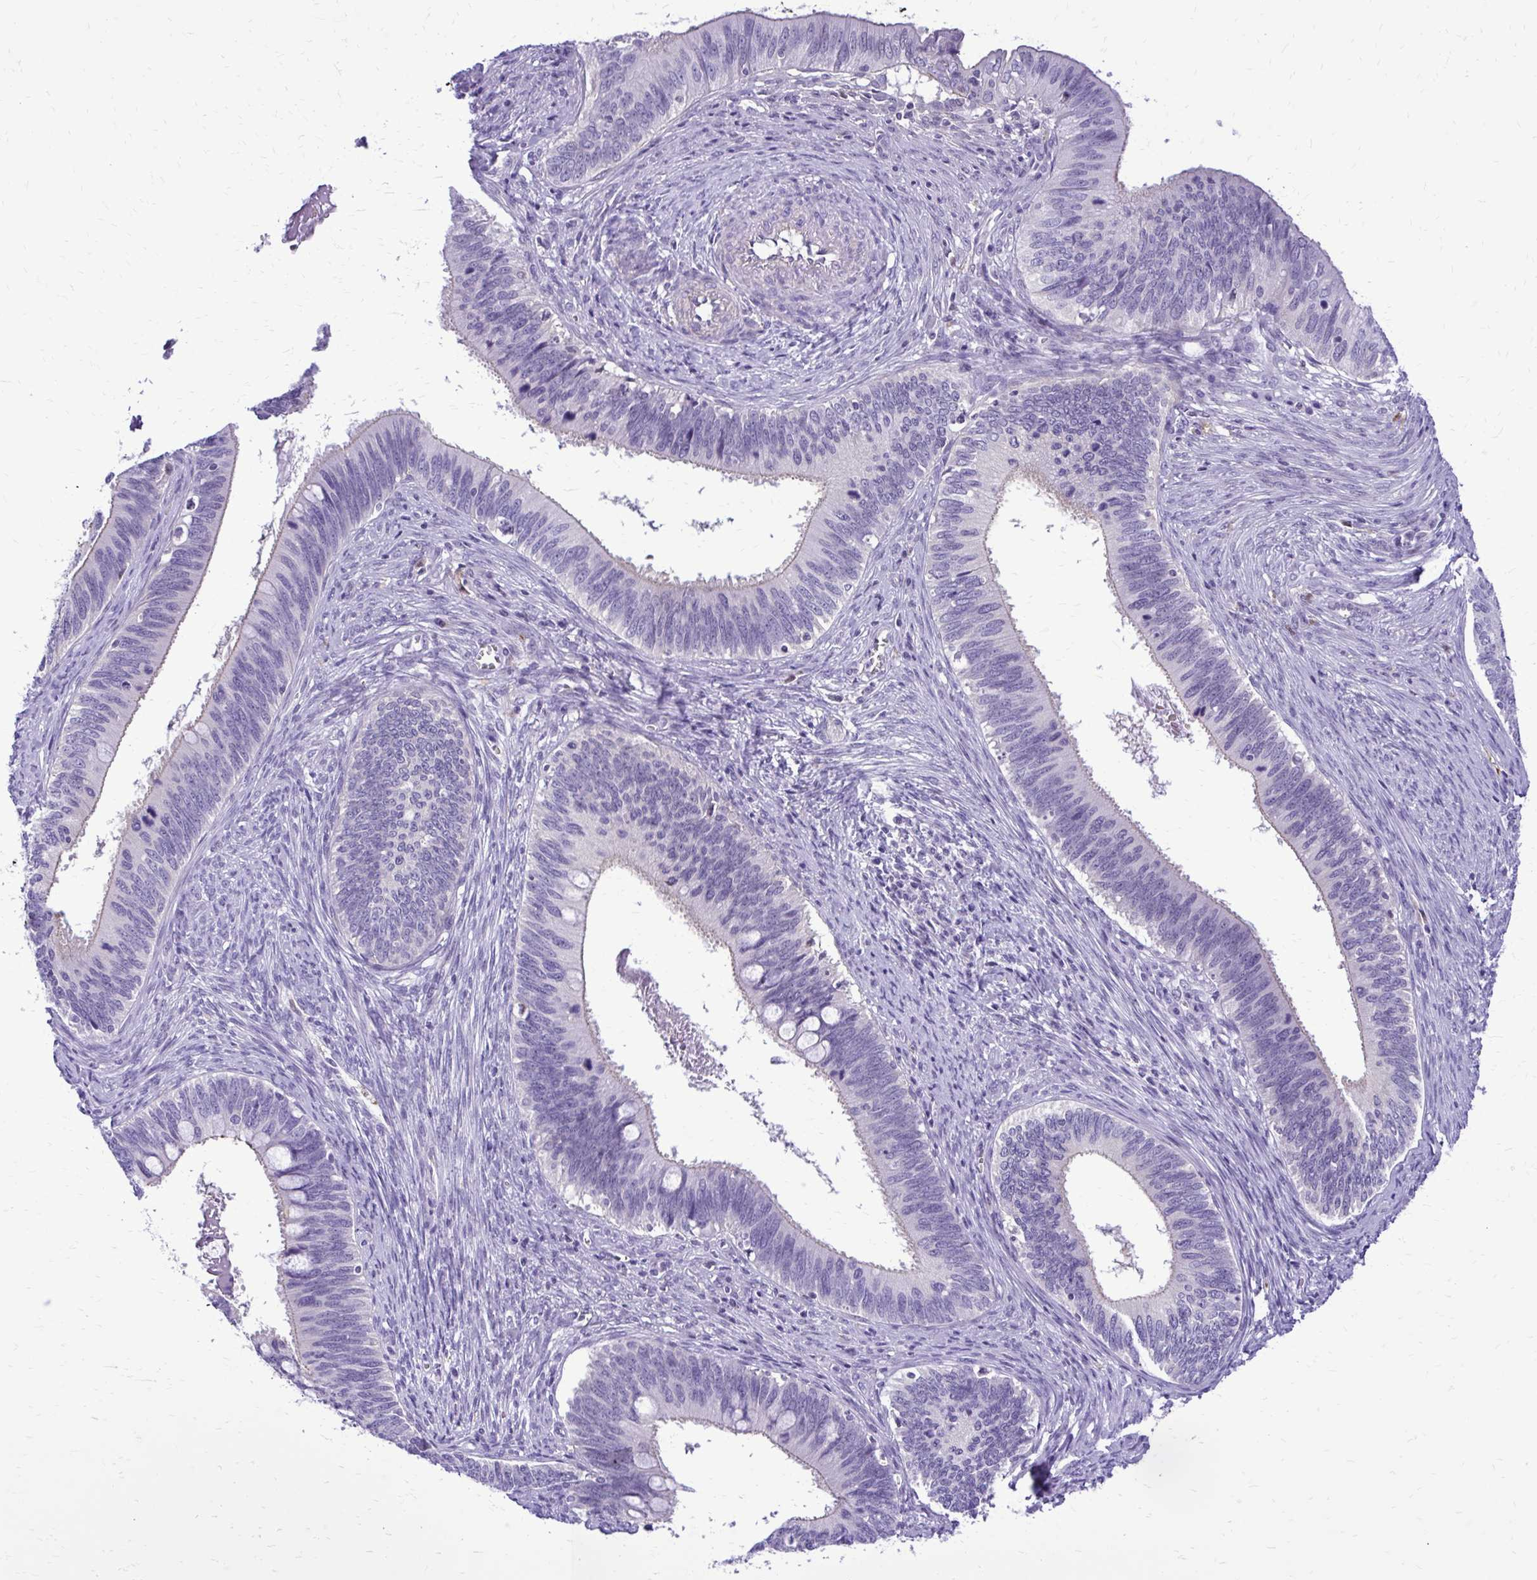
{"staining": {"intensity": "negative", "quantity": "none", "location": "none"}, "tissue": "cervical cancer", "cell_type": "Tumor cells", "image_type": "cancer", "snomed": [{"axis": "morphology", "description": "Adenocarcinoma, NOS"}, {"axis": "topography", "description": "Cervix"}], "caption": "This photomicrograph is of cervical cancer stained with IHC to label a protein in brown with the nuclei are counter-stained blue. There is no staining in tumor cells.", "gene": "RASL11B", "patient": {"sex": "female", "age": 42}}